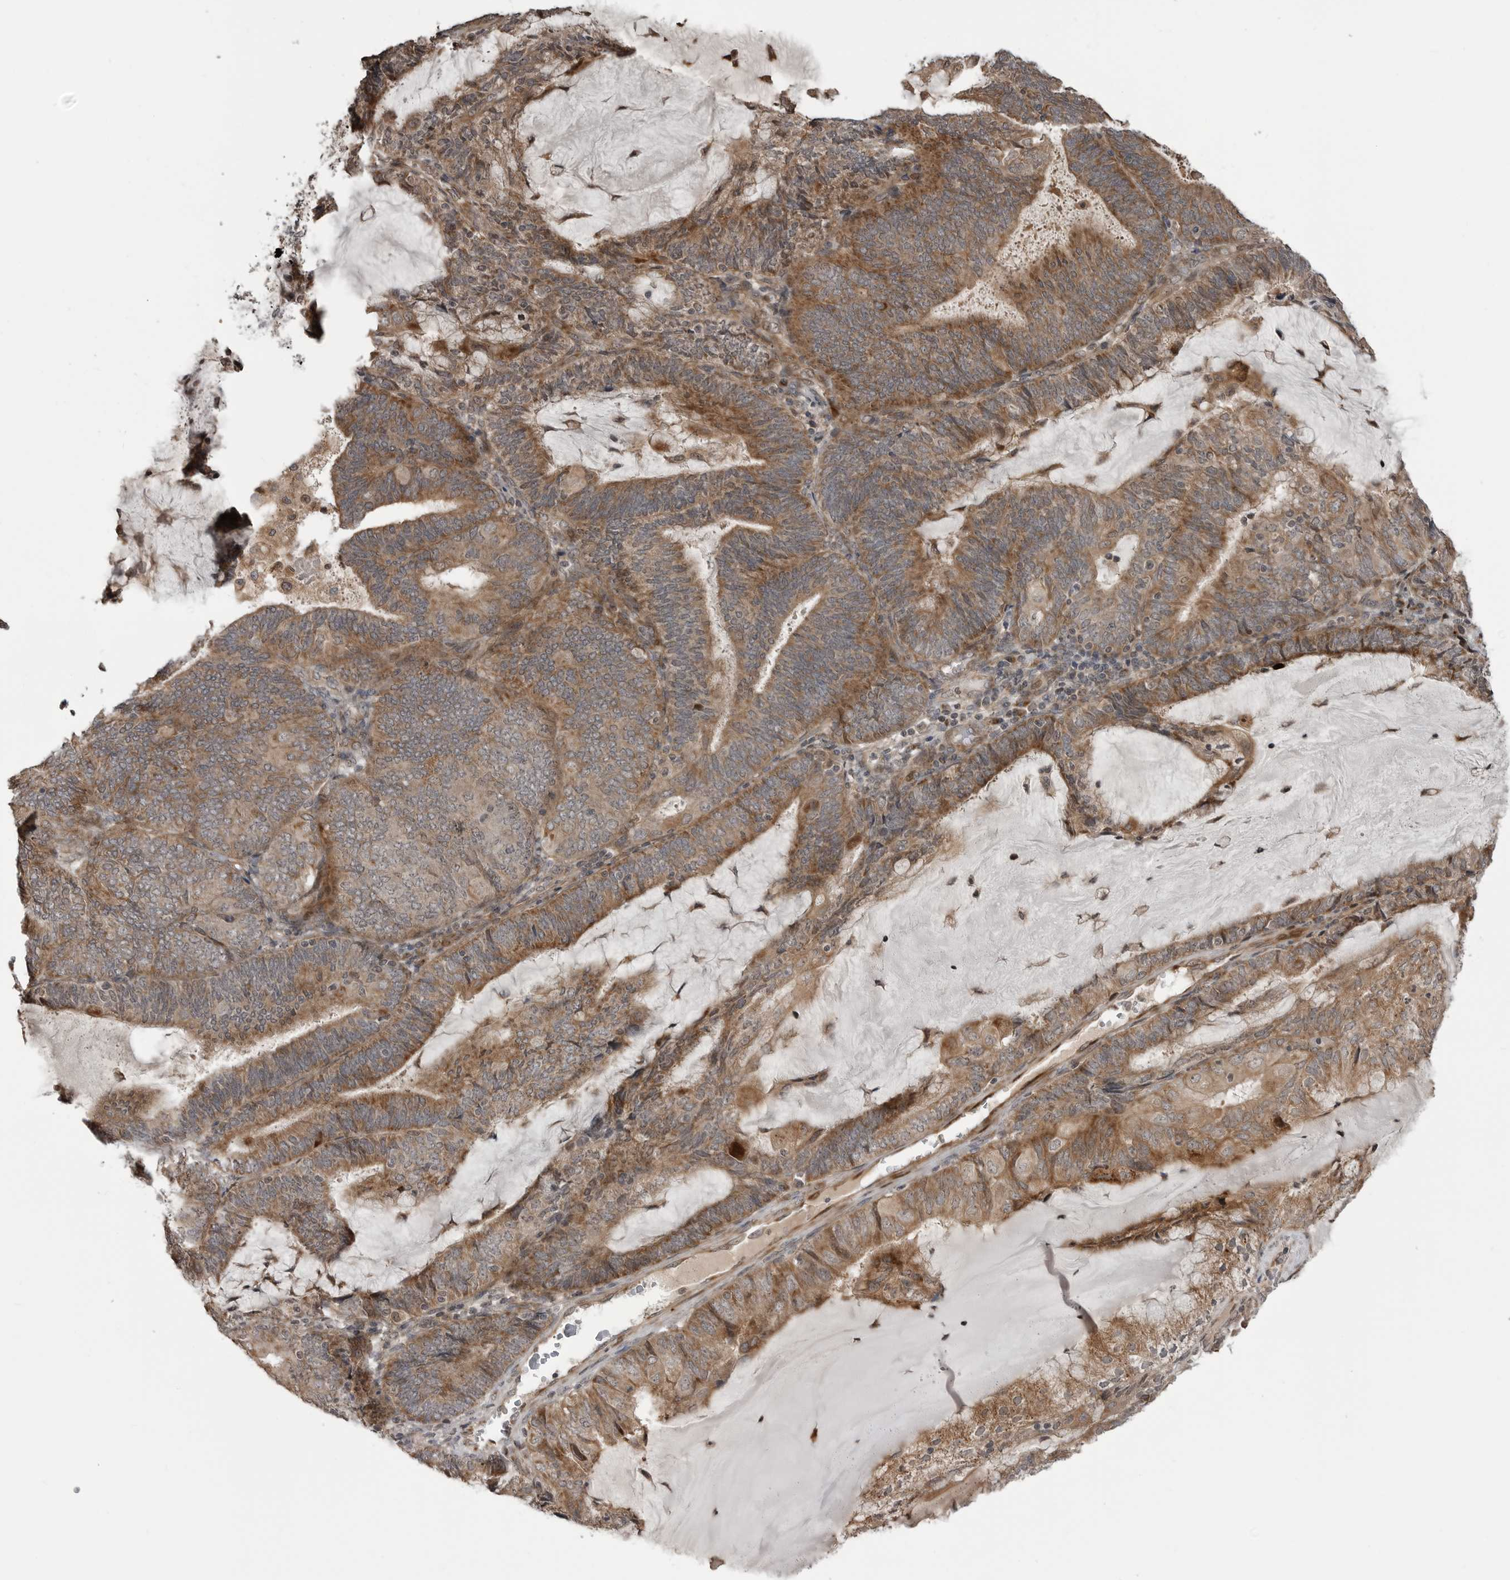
{"staining": {"intensity": "moderate", "quantity": ">75%", "location": "cytoplasmic/membranous"}, "tissue": "endometrial cancer", "cell_type": "Tumor cells", "image_type": "cancer", "snomed": [{"axis": "morphology", "description": "Adenocarcinoma, NOS"}, {"axis": "topography", "description": "Endometrium"}], "caption": "This micrograph exhibits immunohistochemistry staining of human endometrial adenocarcinoma, with medium moderate cytoplasmic/membranous positivity in approximately >75% of tumor cells.", "gene": "FAAP100", "patient": {"sex": "female", "age": 81}}